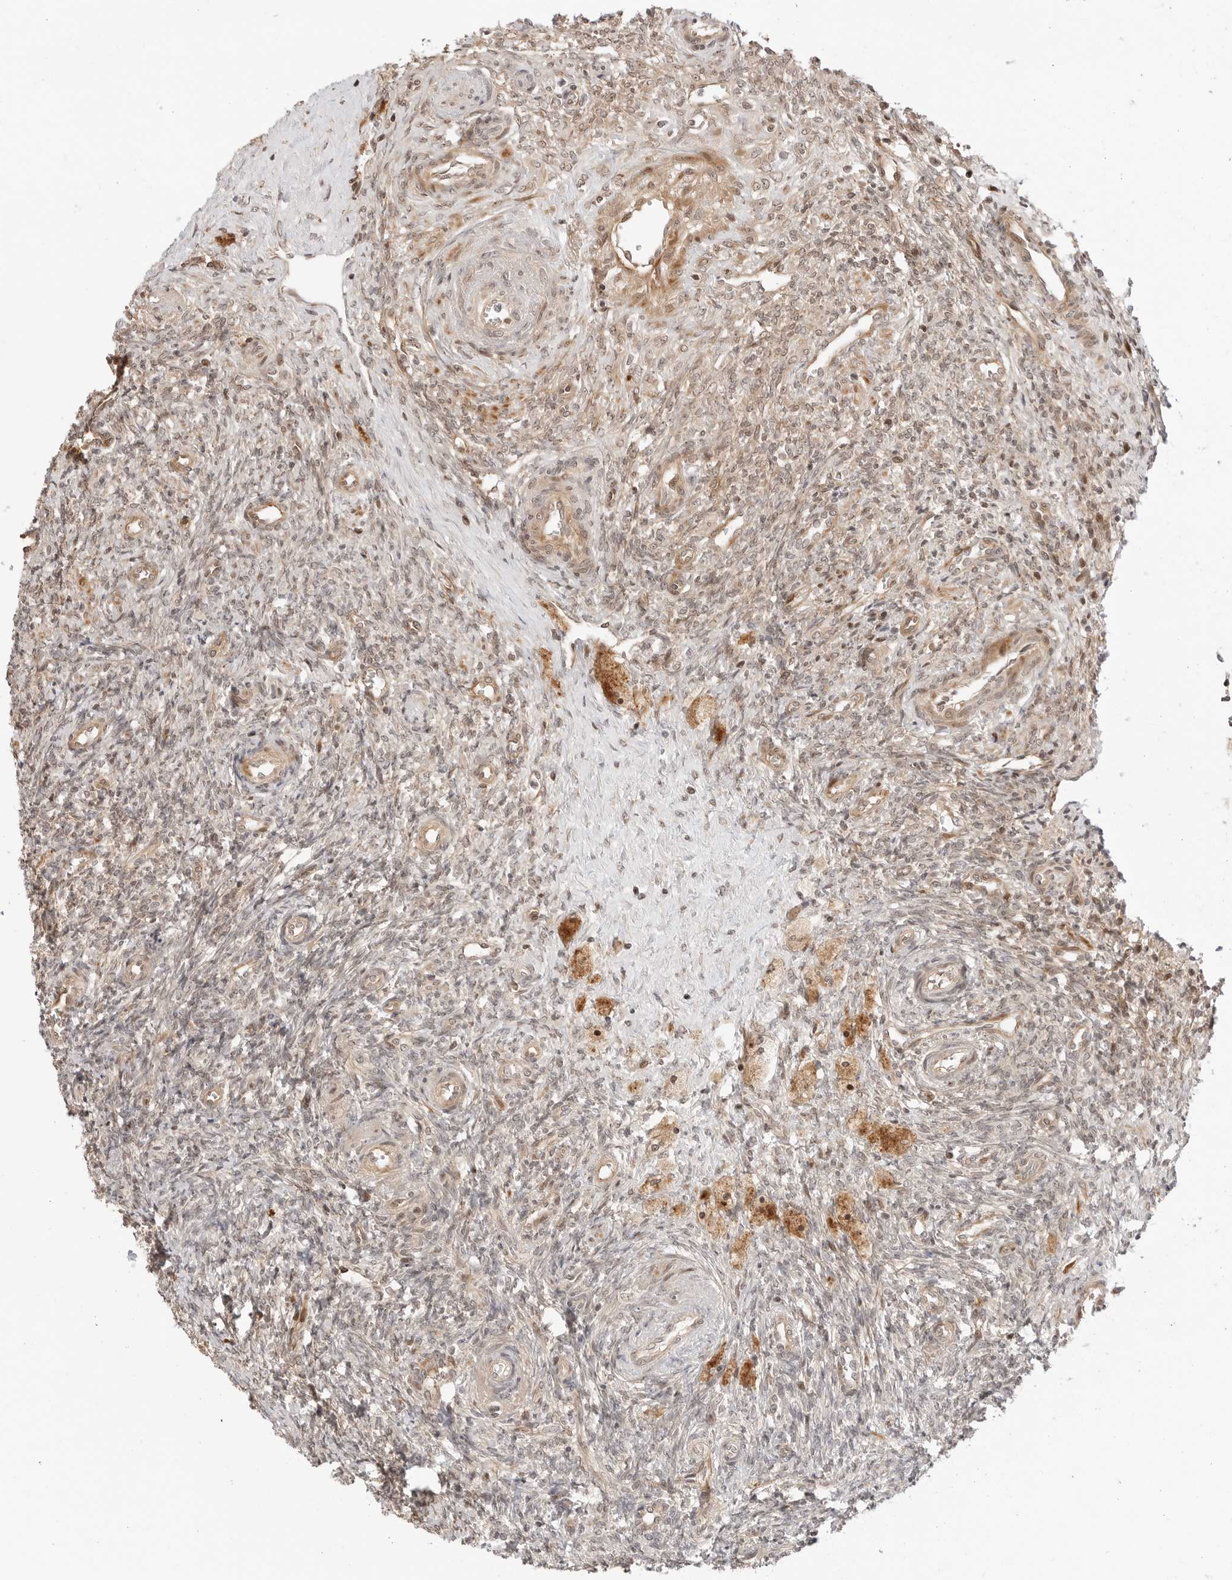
{"staining": {"intensity": "weak", "quantity": "<25%", "location": "nuclear"}, "tissue": "ovary", "cell_type": "Ovarian stroma cells", "image_type": "normal", "snomed": [{"axis": "morphology", "description": "Normal tissue, NOS"}, {"axis": "topography", "description": "Ovary"}], "caption": "Immunohistochemistry micrograph of unremarkable ovary: ovary stained with DAB (3,3'-diaminobenzidine) exhibits no significant protein staining in ovarian stroma cells.", "gene": "GEM", "patient": {"sex": "female", "age": 41}}